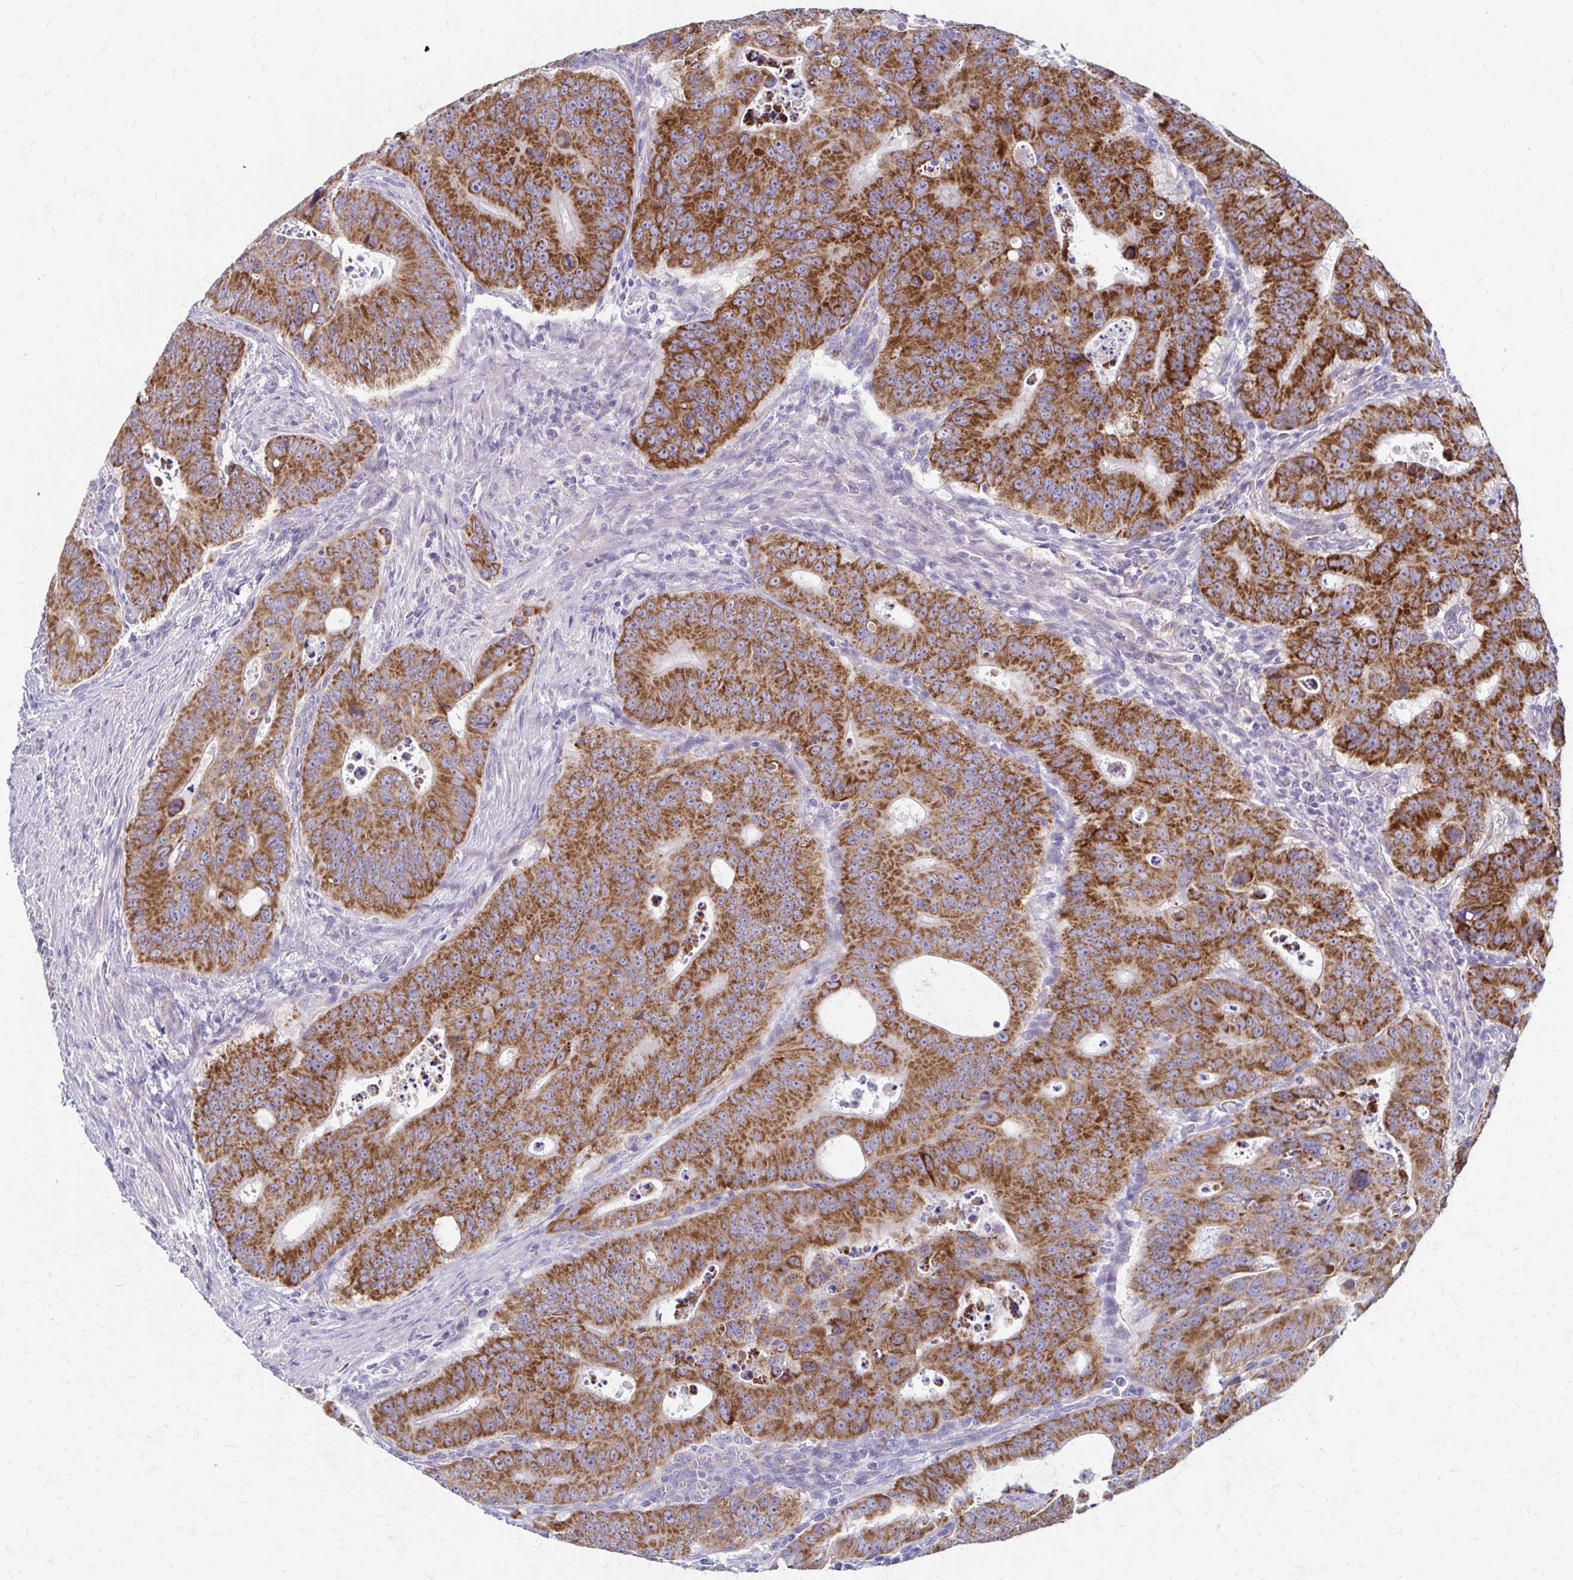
{"staining": {"intensity": "strong", "quantity": ">75%", "location": "cytoplasmic/membranous"}, "tissue": "colorectal cancer", "cell_type": "Tumor cells", "image_type": "cancer", "snomed": [{"axis": "morphology", "description": "Adenocarcinoma, NOS"}, {"axis": "topography", "description": "Colon"}], "caption": "A histopathology image of colorectal adenocarcinoma stained for a protein demonstrates strong cytoplasmic/membranous brown staining in tumor cells.", "gene": "SAMD13", "patient": {"sex": "male", "age": 62}}